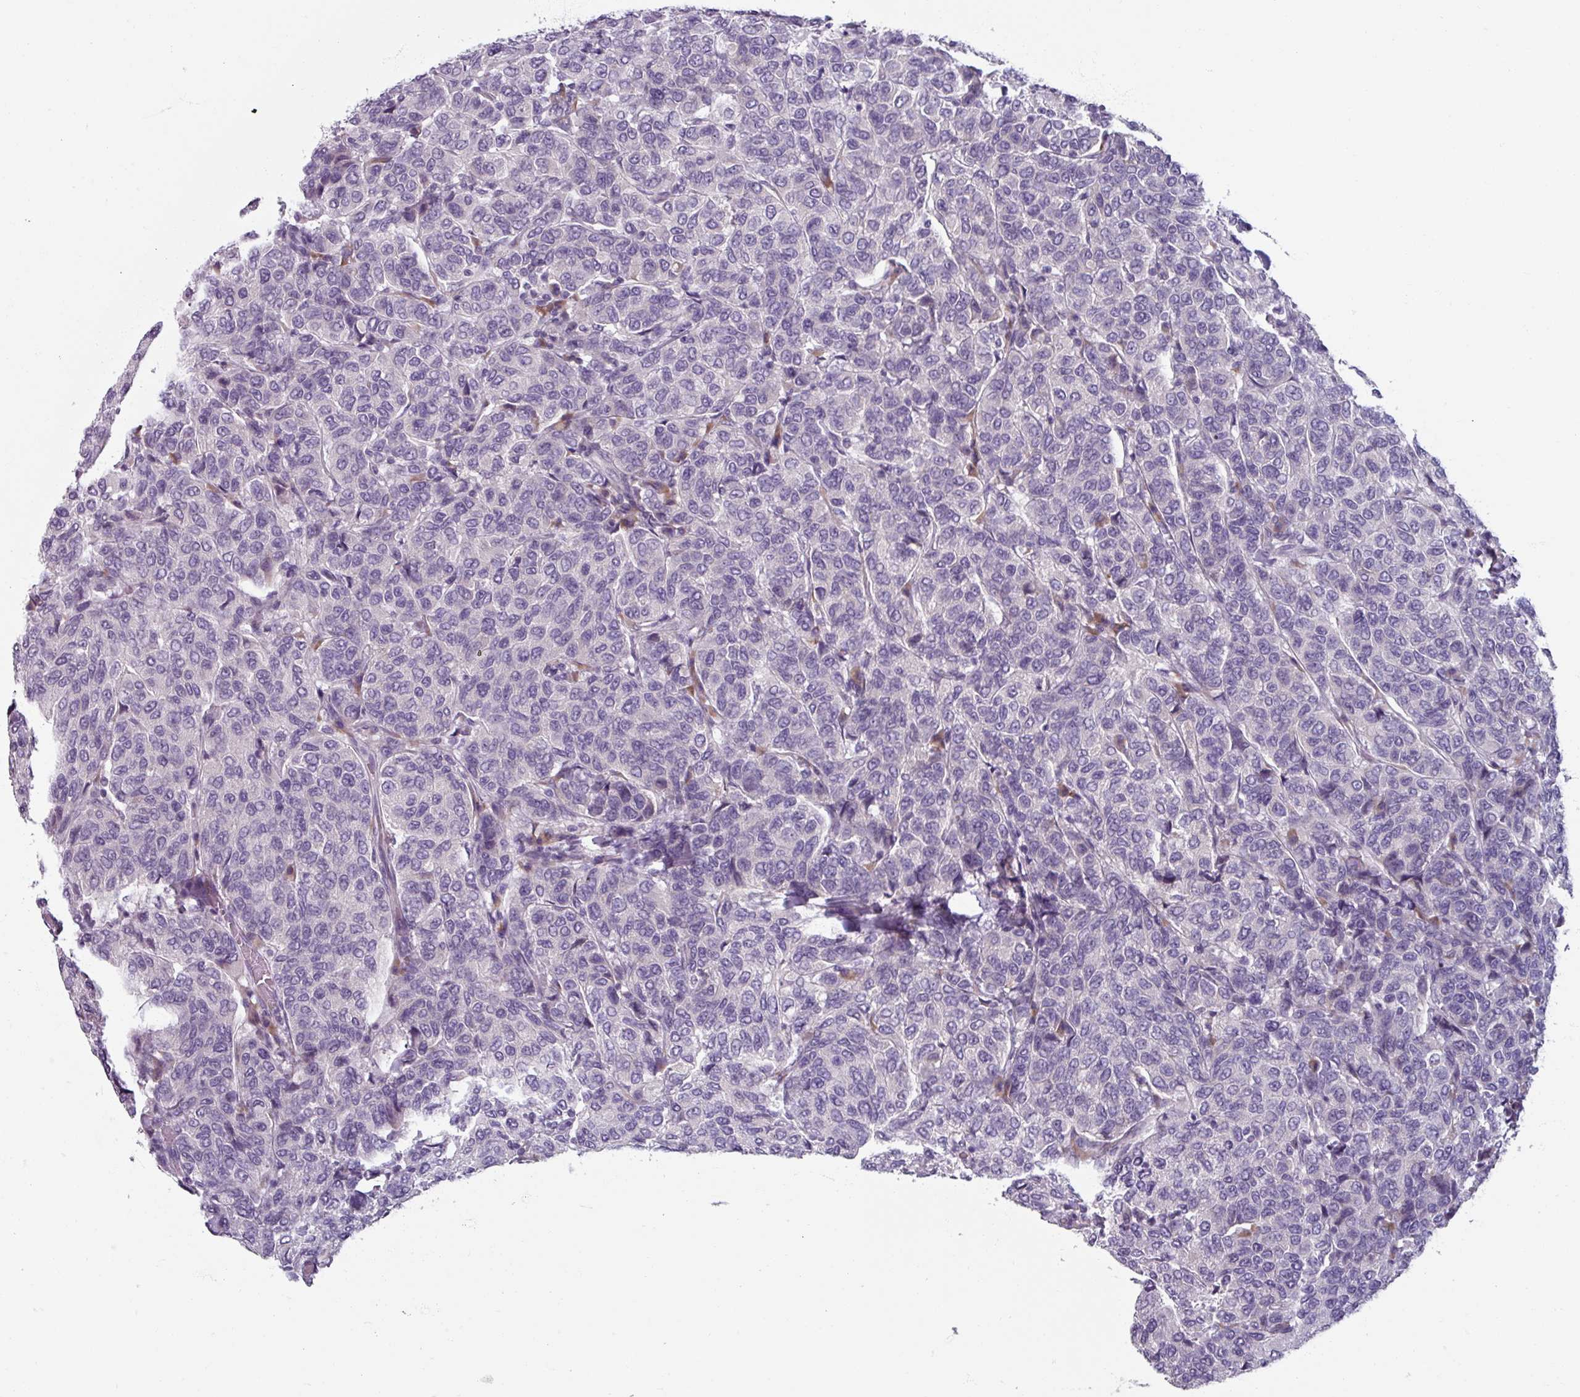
{"staining": {"intensity": "negative", "quantity": "none", "location": "none"}, "tissue": "breast cancer", "cell_type": "Tumor cells", "image_type": "cancer", "snomed": [{"axis": "morphology", "description": "Duct carcinoma"}, {"axis": "topography", "description": "Breast"}], "caption": "This image is of breast cancer (intraductal carcinoma) stained with IHC to label a protein in brown with the nuclei are counter-stained blue. There is no staining in tumor cells. (Stains: DAB (3,3'-diaminobenzidine) IHC with hematoxylin counter stain, Microscopy: brightfield microscopy at high magnification).", "gene": "SMIM11", "patient": {"sex": "female", "age": 55}}